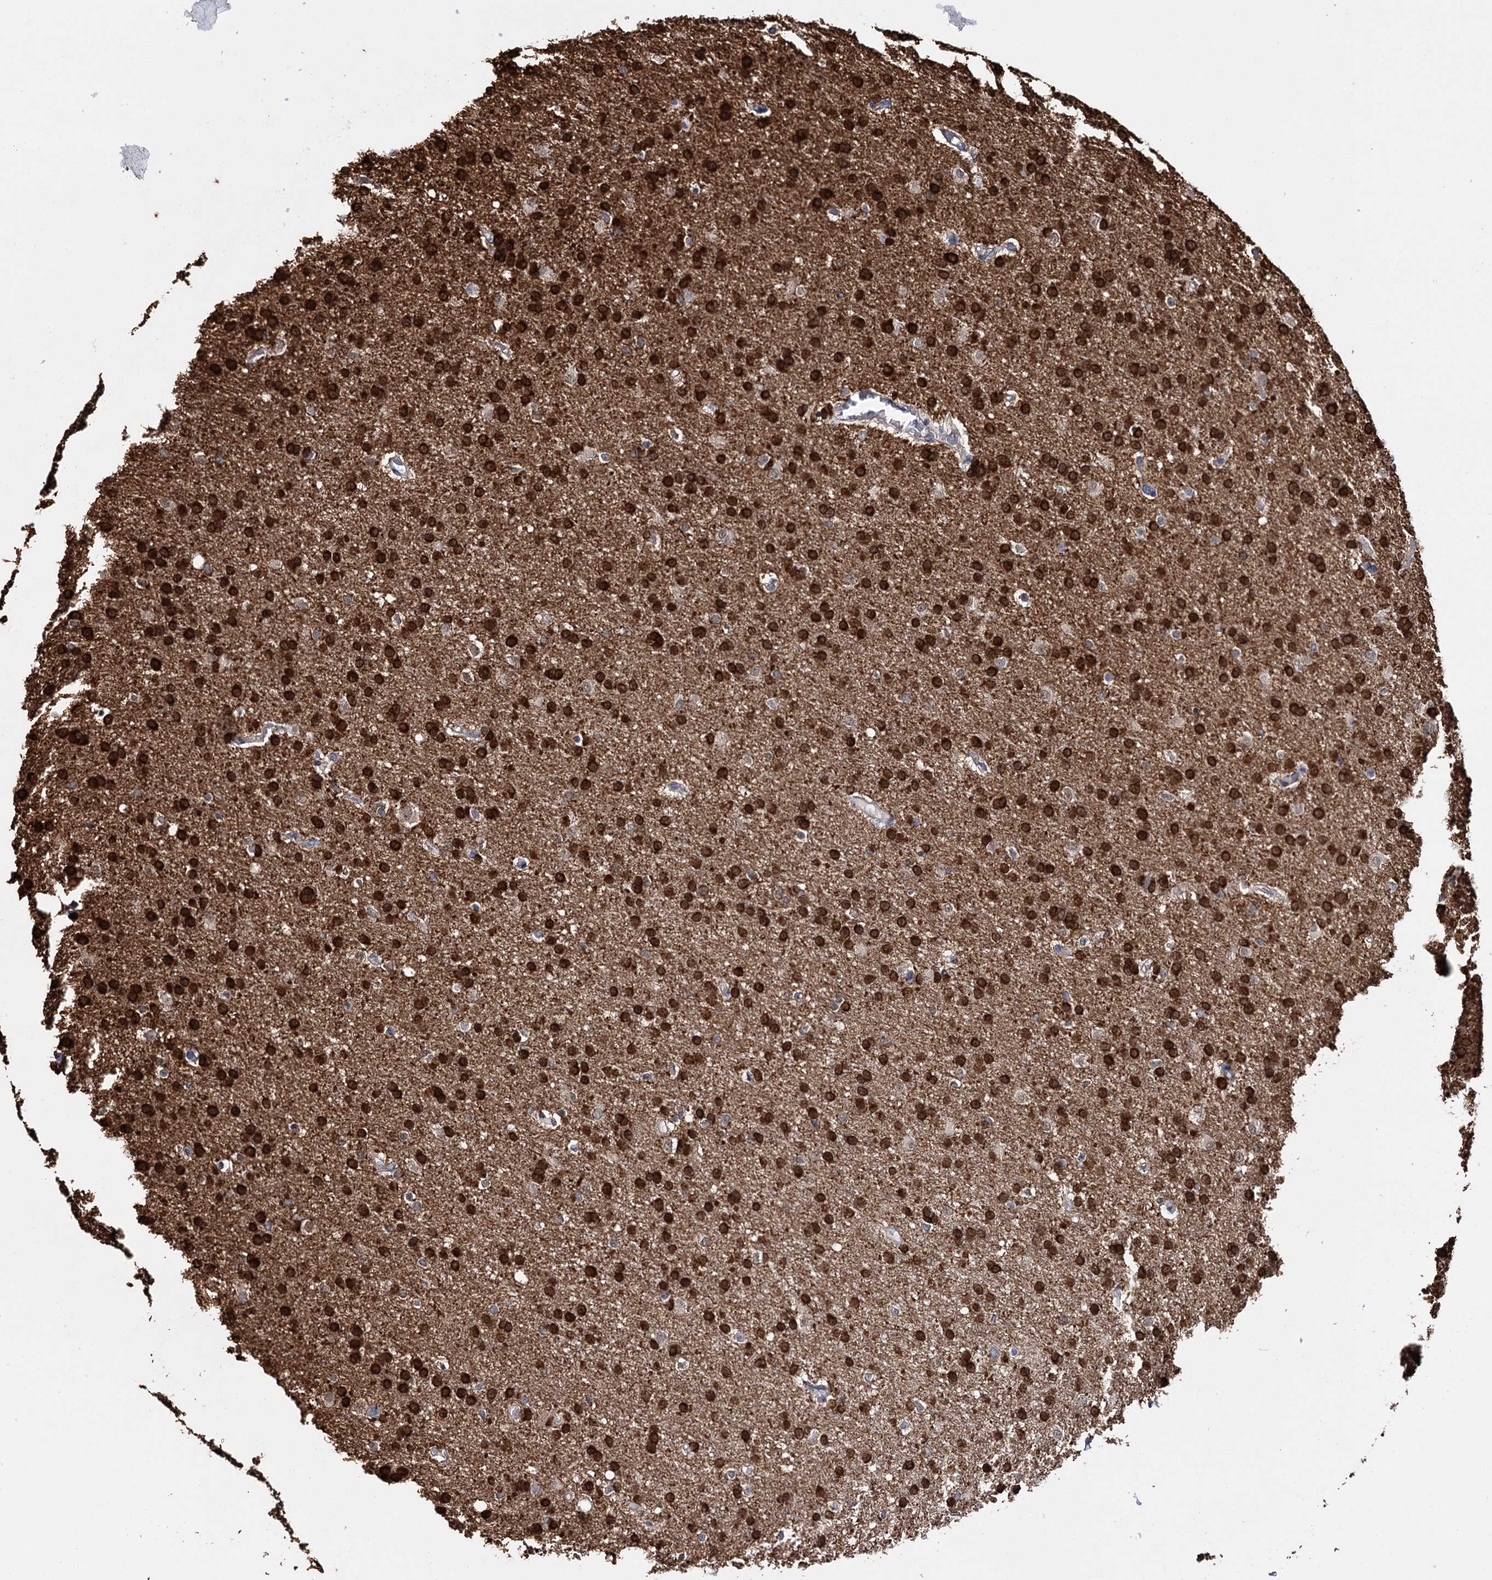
{"staining": {"intensity": "strong", "quantity": ">75%", "location": "cytoplasmic/membranous,nuclear"}, "tissue": "glioma", "cell_type": "Tumor cells", "image_type": "cancer", "snomed": [{"axis": "morphology", "description": "Glioma, malignant, High grade"}, {"axis": "topography", "description": "Brain"}], "caption": "Glioma tissue displays strong cytoplasmic/membranous and nuclear positivity in approximately >75% of tumor cells", "gene": "CFAP46", "patient": {"sex": "male", "age": 72}}